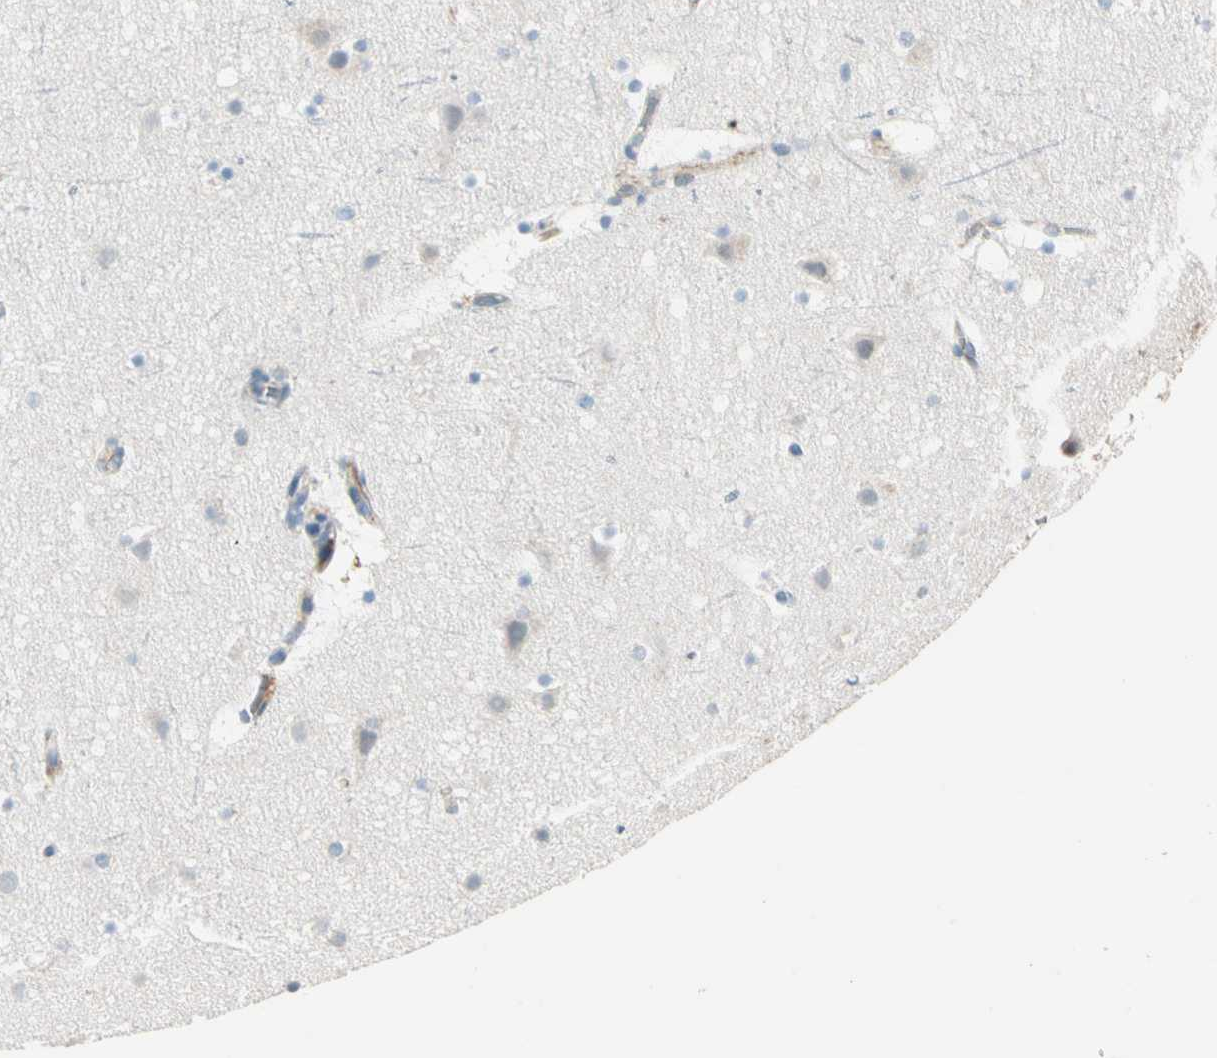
{"staining": {"intensity": "negative", "quantity": "none", "location": "none"}, "tissue": "cerebral cortex", "cell_type": "Endothelial cells", "image_type": "normal", "snomed": [{"axis": "morphology", "description": "Normal tissue, NOS"}, {"axis": "topography", "description": "Cerebral cortex"}], "caption": "An IHC photomicrograph of benign cerebral cortex is shown. There is no staining in endothelial cells of cerebral cortex. (DAB (3,3'-diaminobenzidine) immunohistochemistry with hematoxylin counter stain).", "gene": "SERPIND1", "patient": {"sex": "male", "age": 45}}